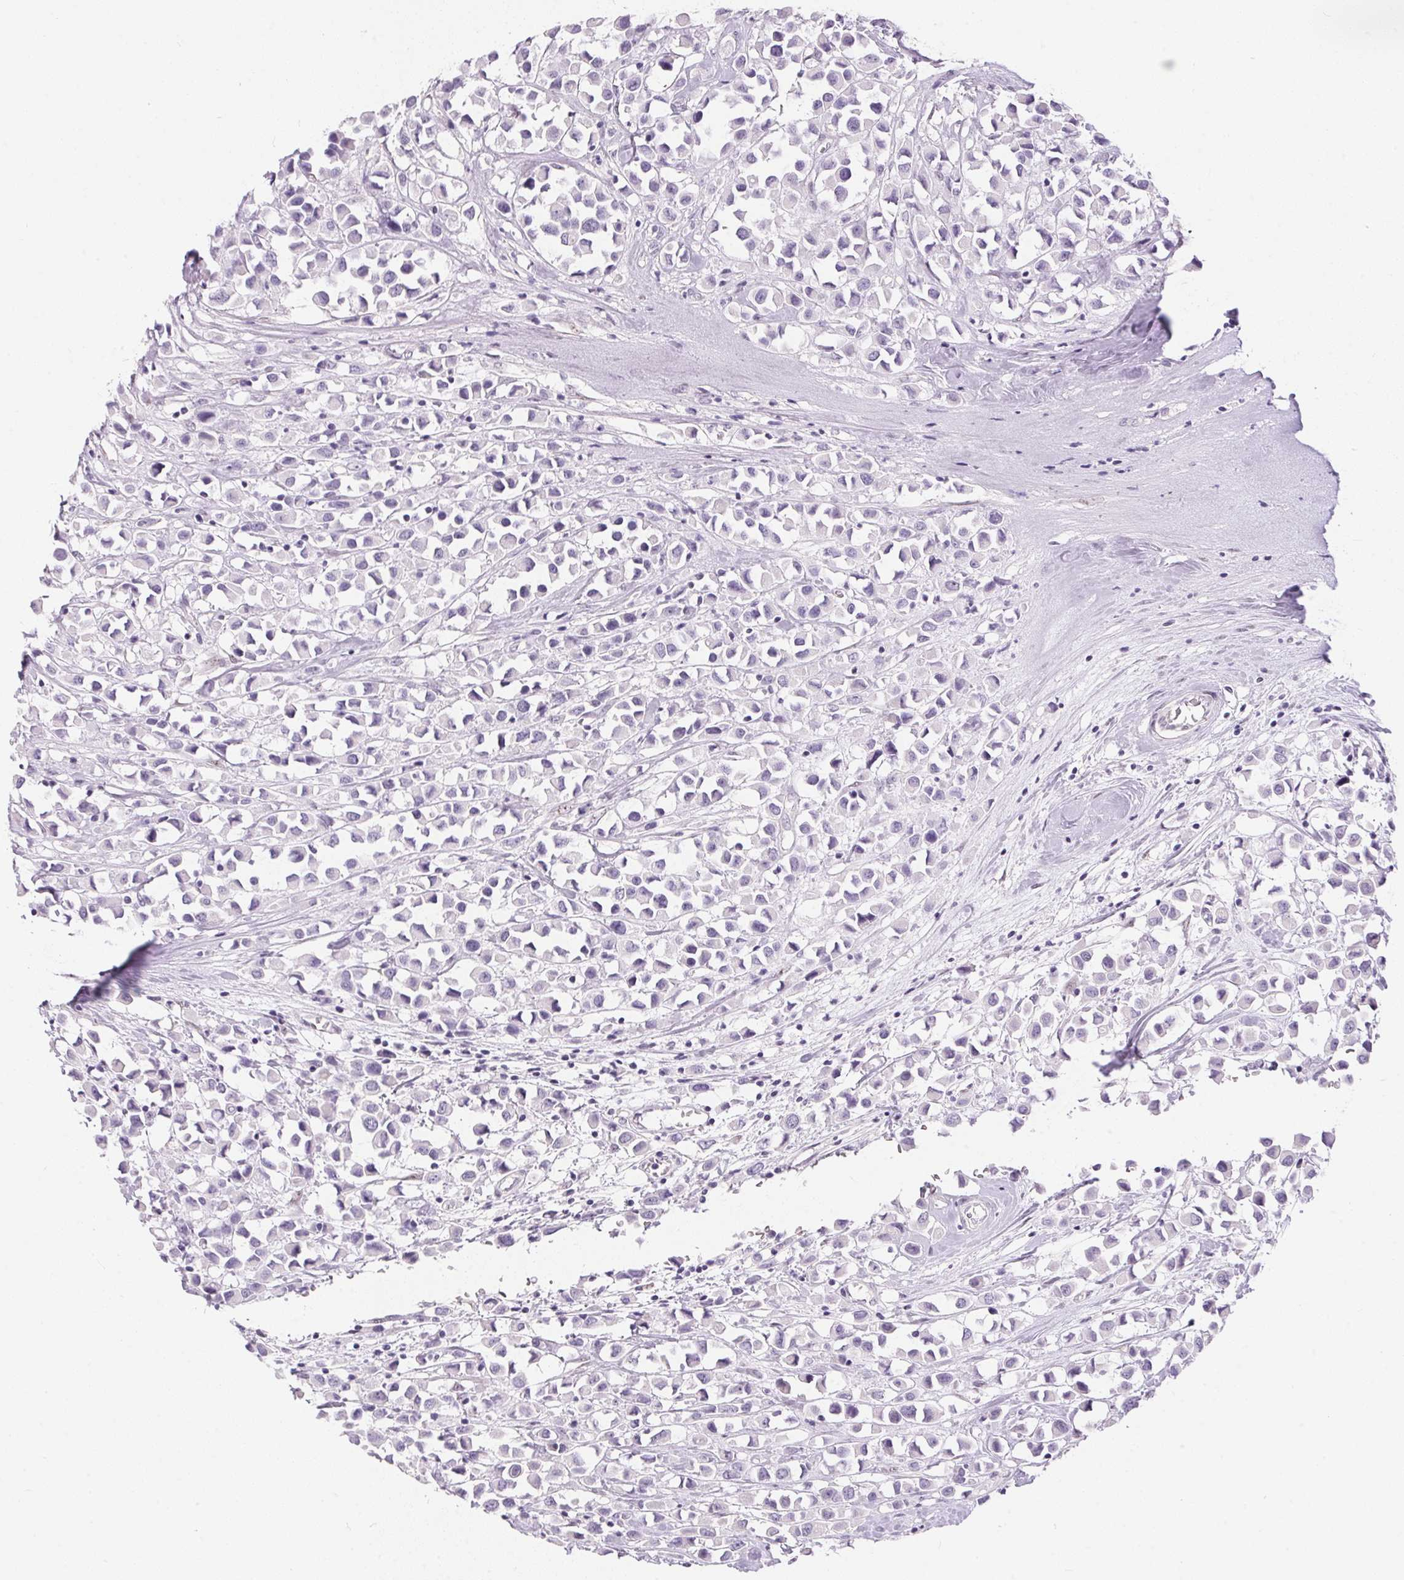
{"staining": {"intensity": "negative", "quantity": "none", "location": "none"}, "tissue": "breast cancer", "cell_type": "Tumor cells", "image_type": "cancer", "snomed": [{"axis": "morphology", "description": "Duct carcinoma"}, {"axis": "topography", "description": "Breast"}], "caption": "DAB immunohistochemical staining of human breast cancer (intraductal carcinoma) exhibits no significant staining in tumor cells. Brightfield microscopy of immunohistochemistry stained with DAB (3,3'-diaminobenzidine) (brown) and hematoxylin (blue), captured at high magnification.", "gene": "GBP6", "patient": {"sex": "female", "age": 61}}